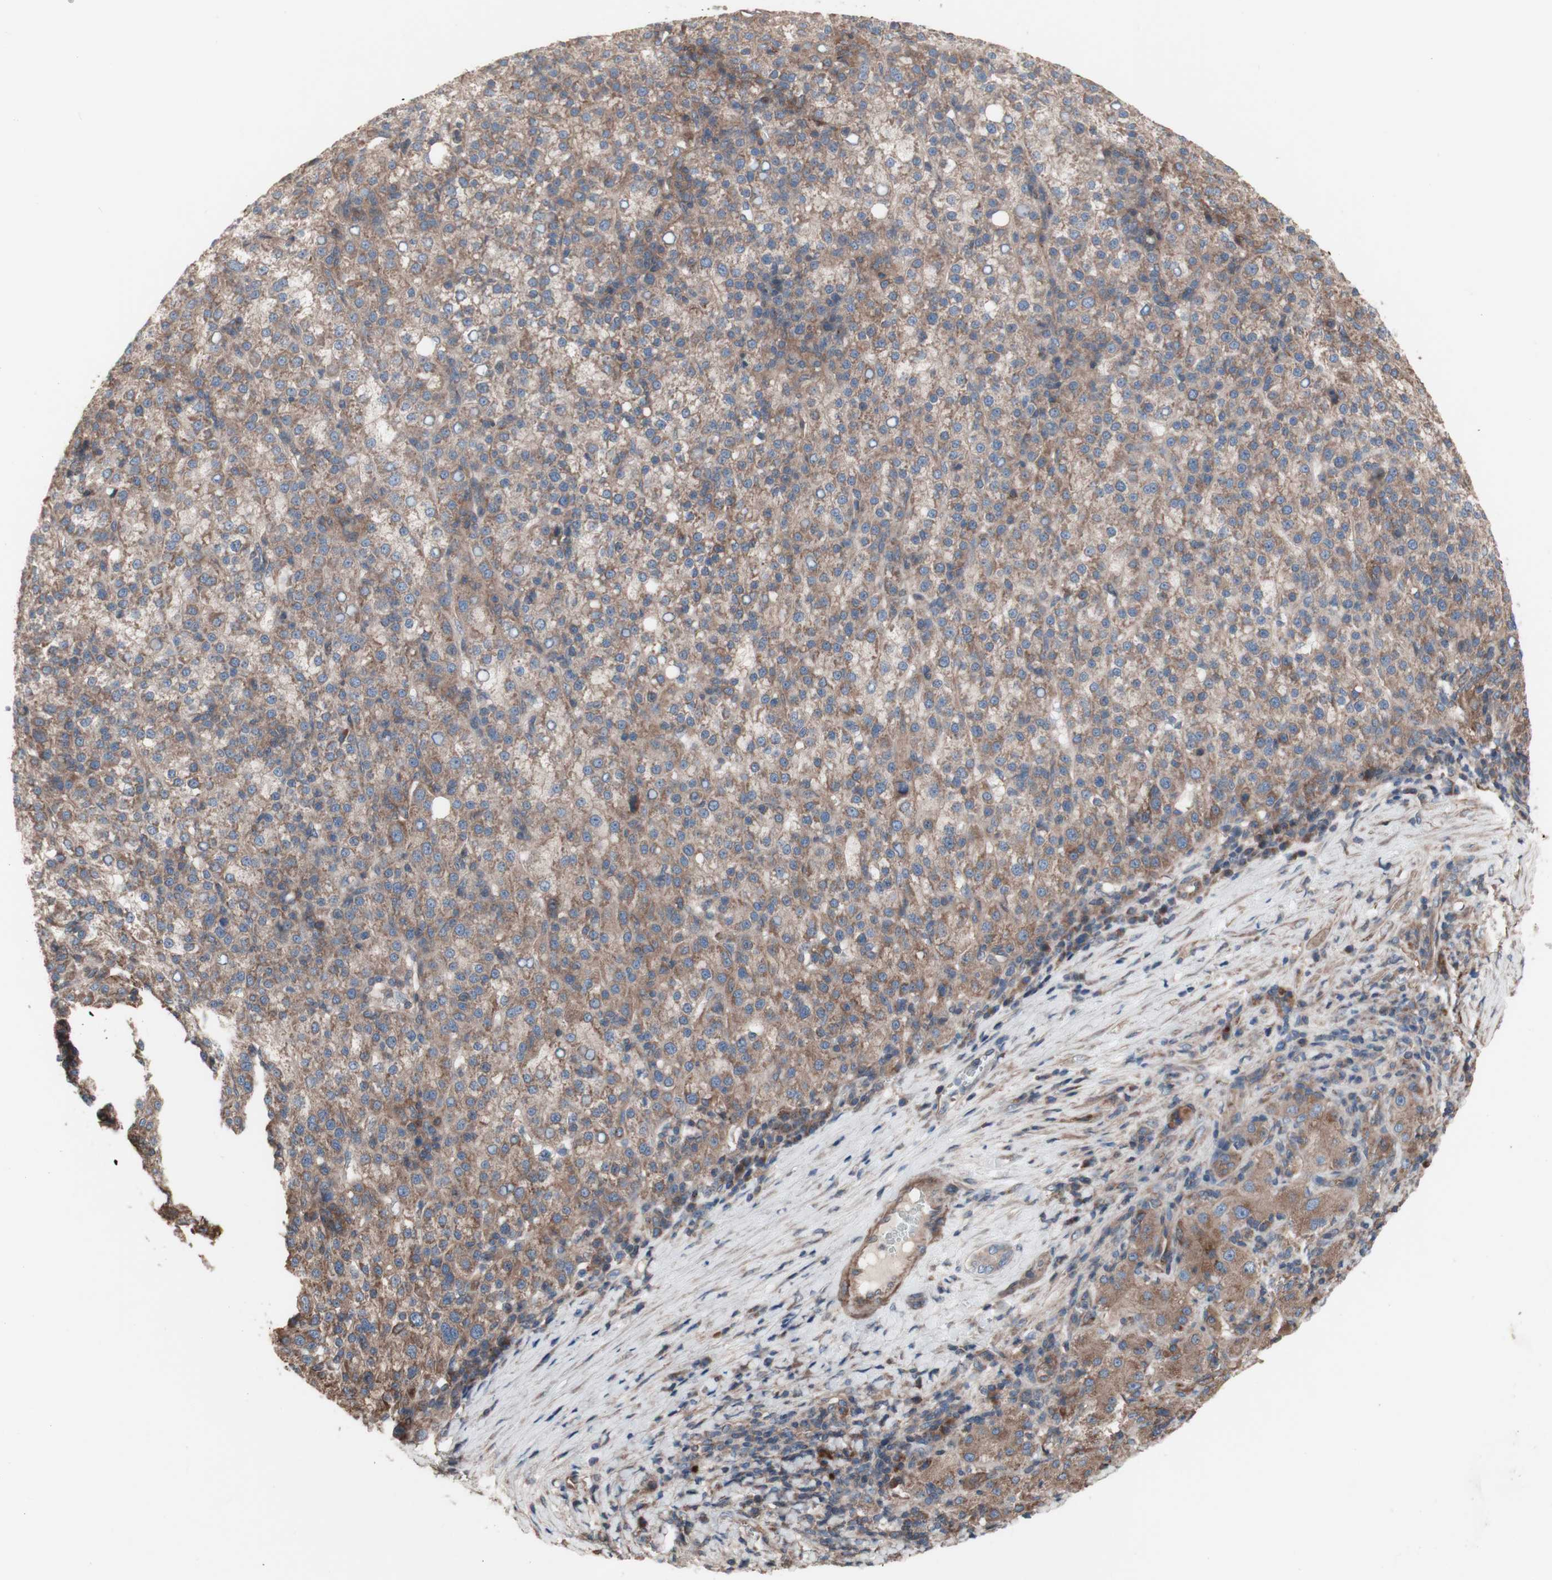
{"staining": {"intensity": "weak", "quantity": ">75%", "location": "cytoplasmic/membranous"}, "tissue": "liver cancer", "cell_type": "Tumor cells", "image_type": "cancer", "snomed": [{"axis": "morphology", "description": "Carcinoma, Hepatocellular, NOS"}, {"axis": "topography", "description": "Liver"}], "caption": "A high-resolution photomicrograph shows immunohistochemistry staining of liver hepatocellular carcinoma, which exhibits weak cytoplasmic/membranous staining in about >75% of tumor cells. Ihc stains the protein of interest in brown and the nuclei are stained blue.", "gene": "COPB1", "patient": {"sex": "female", "age": 58}}